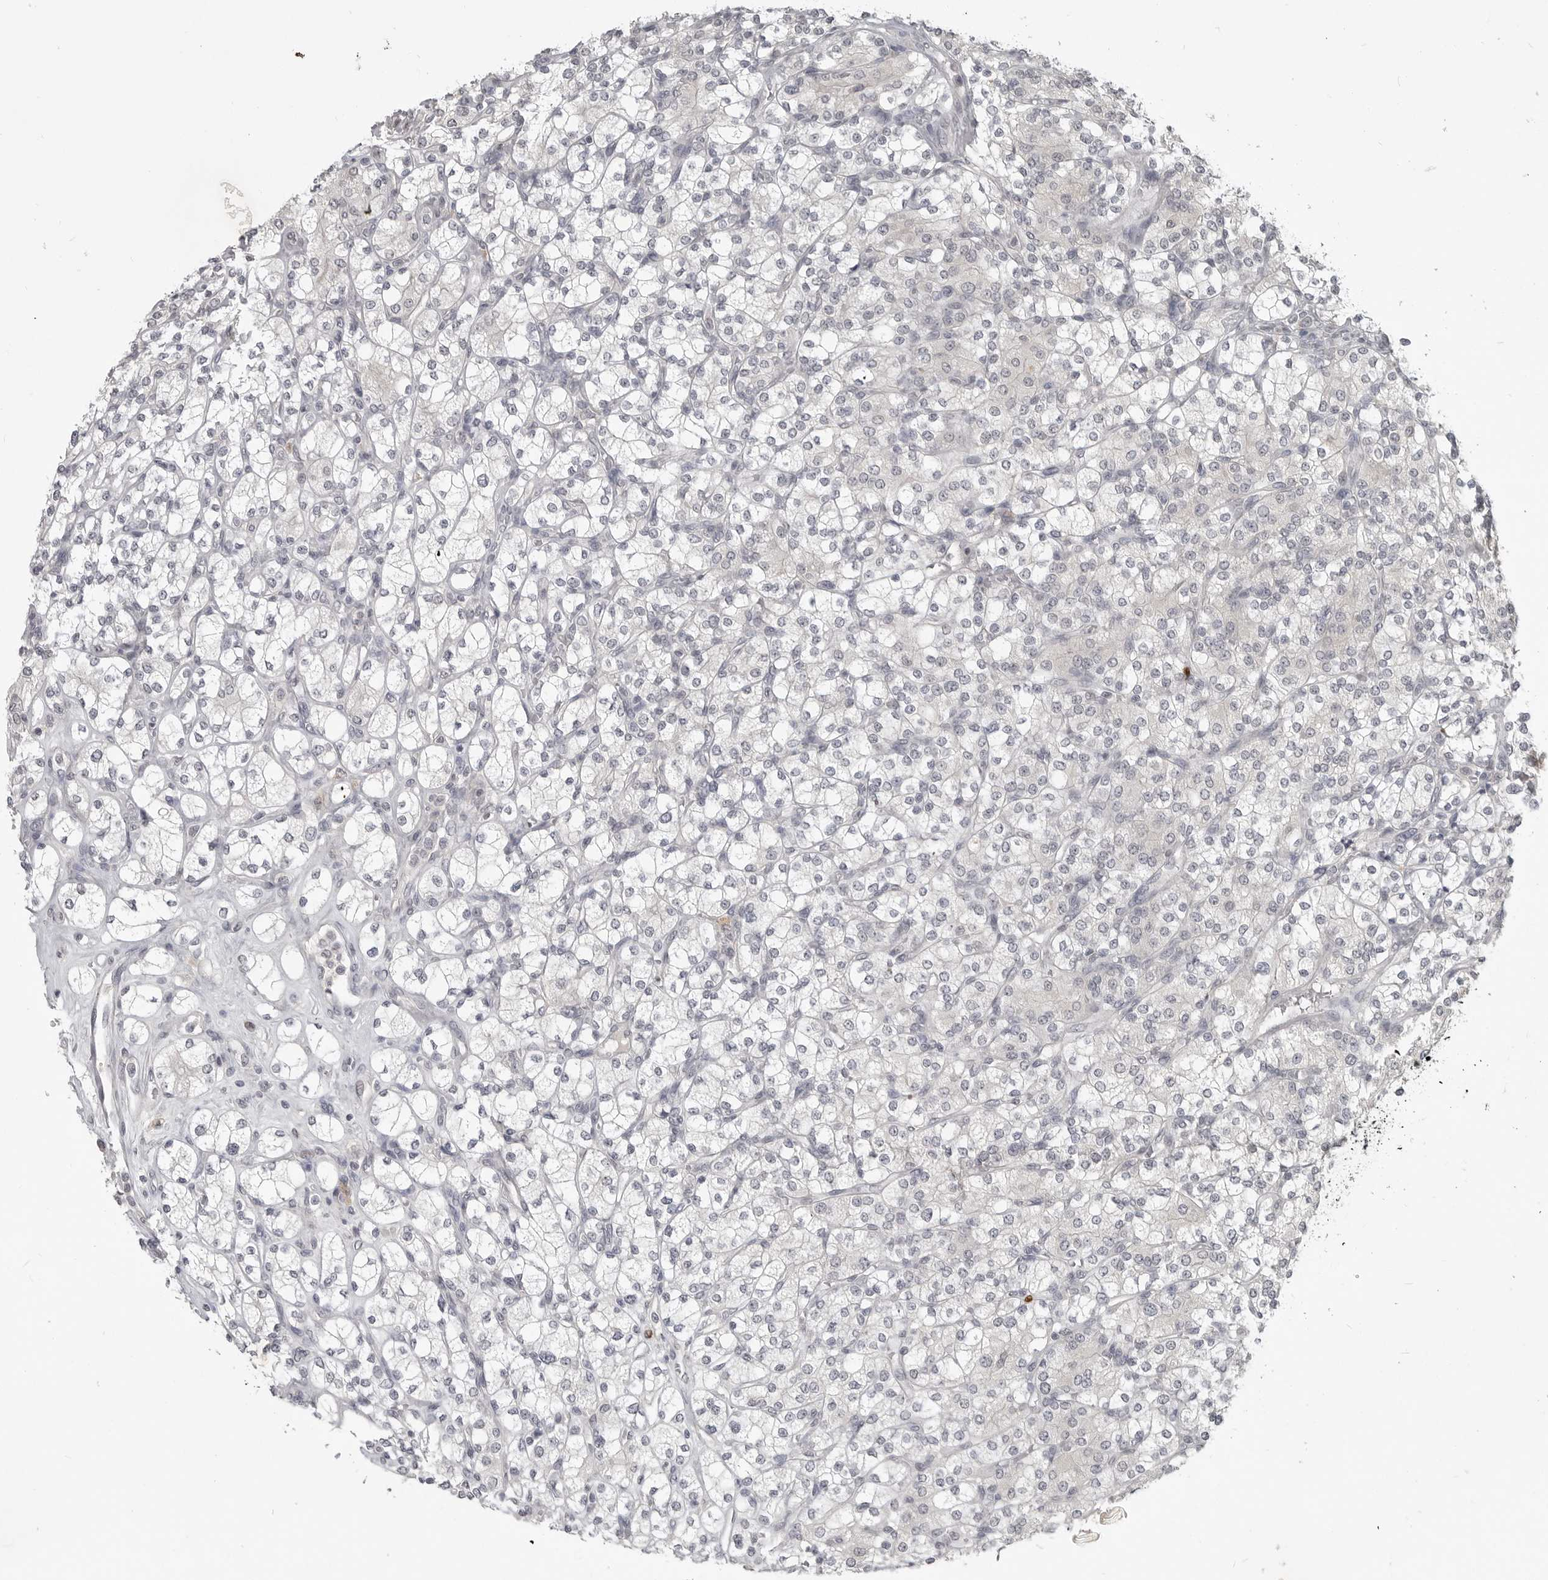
{"staining": {"intensity": "negative", "quantity": "none", "location": "none"}, "tissue": "renal cancer", "cell_type": "Tumor cells", "image_type": "cancer", "snomed": [{"axis": "morphology", "description": "Adenocarcinoma, NOS"}, {"axis": "topography", "description": "Kidney"}], "caption": "A micrograph of human renal cancer (adenocarcinoma) is negative for staining in tumor cells.", "gene": "FOXP3", "patient": {"sex": "male", "age": 77}}